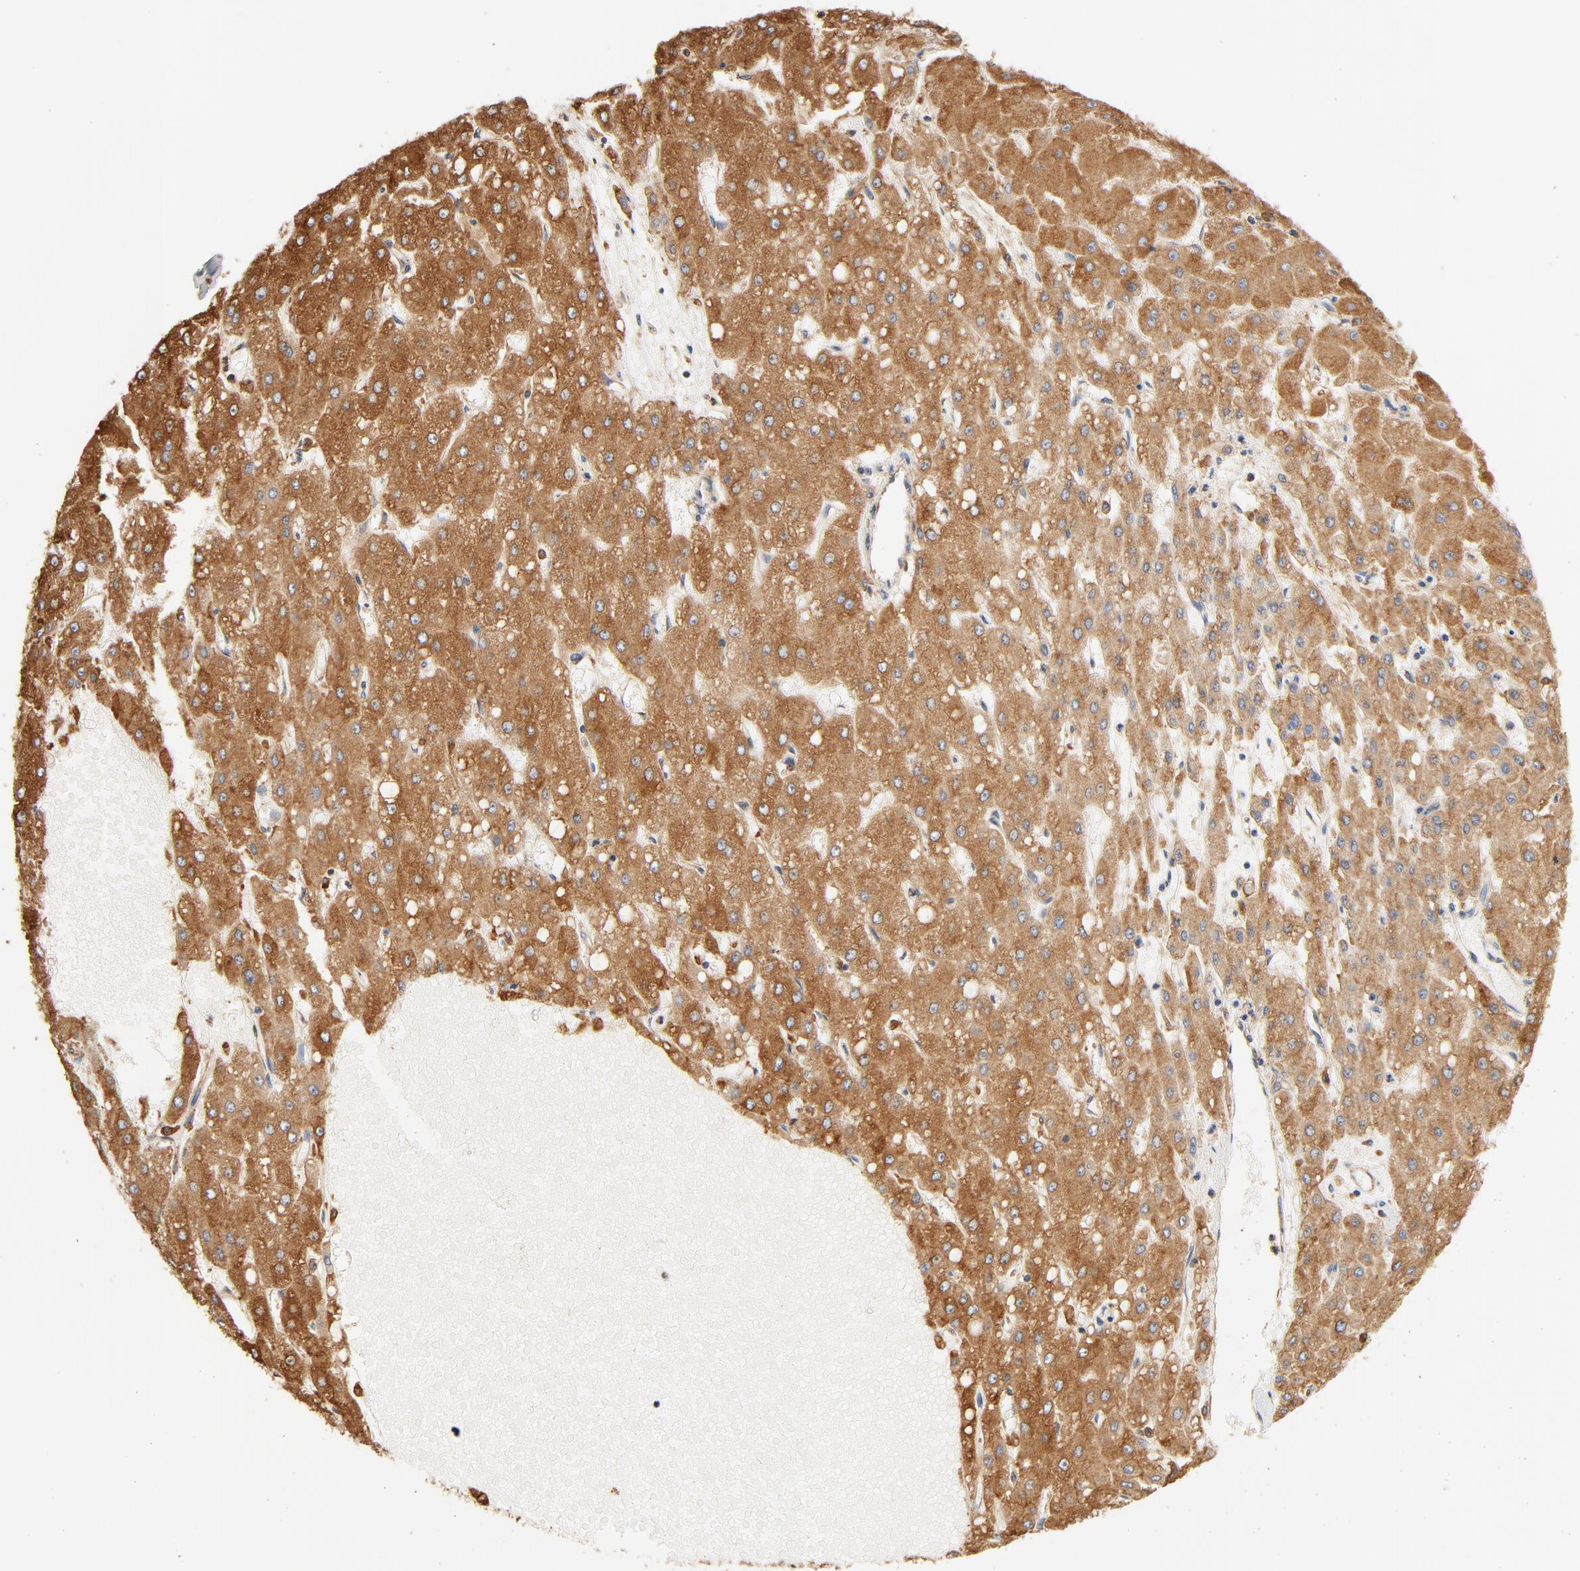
{"staining": {"intensity": "moderate", "quantity": ">75%", "location": "cytoplasmic/membranous"}, "tissue": "liver cancer", "cell_type": "Tumor cells", "image_type": "cancer", "snomed": [{"axis": "morphology", "description": "Carcinoma, Hepatocellular, NOS"}, {"axis": "topography", "description": "Liver"}], "caption": "A high-resolution image shows IHC staining of liver cancer, which shows moderate cytoplasmic/membranous staining in approximately >75% of tumor cells. (DAB (3,3'-diaminobenzidine) IHC, brown staining for protein, blue staining for nuclei).", "gene": "BCAP31", "patient": {"sex": "female", "age": 52}}